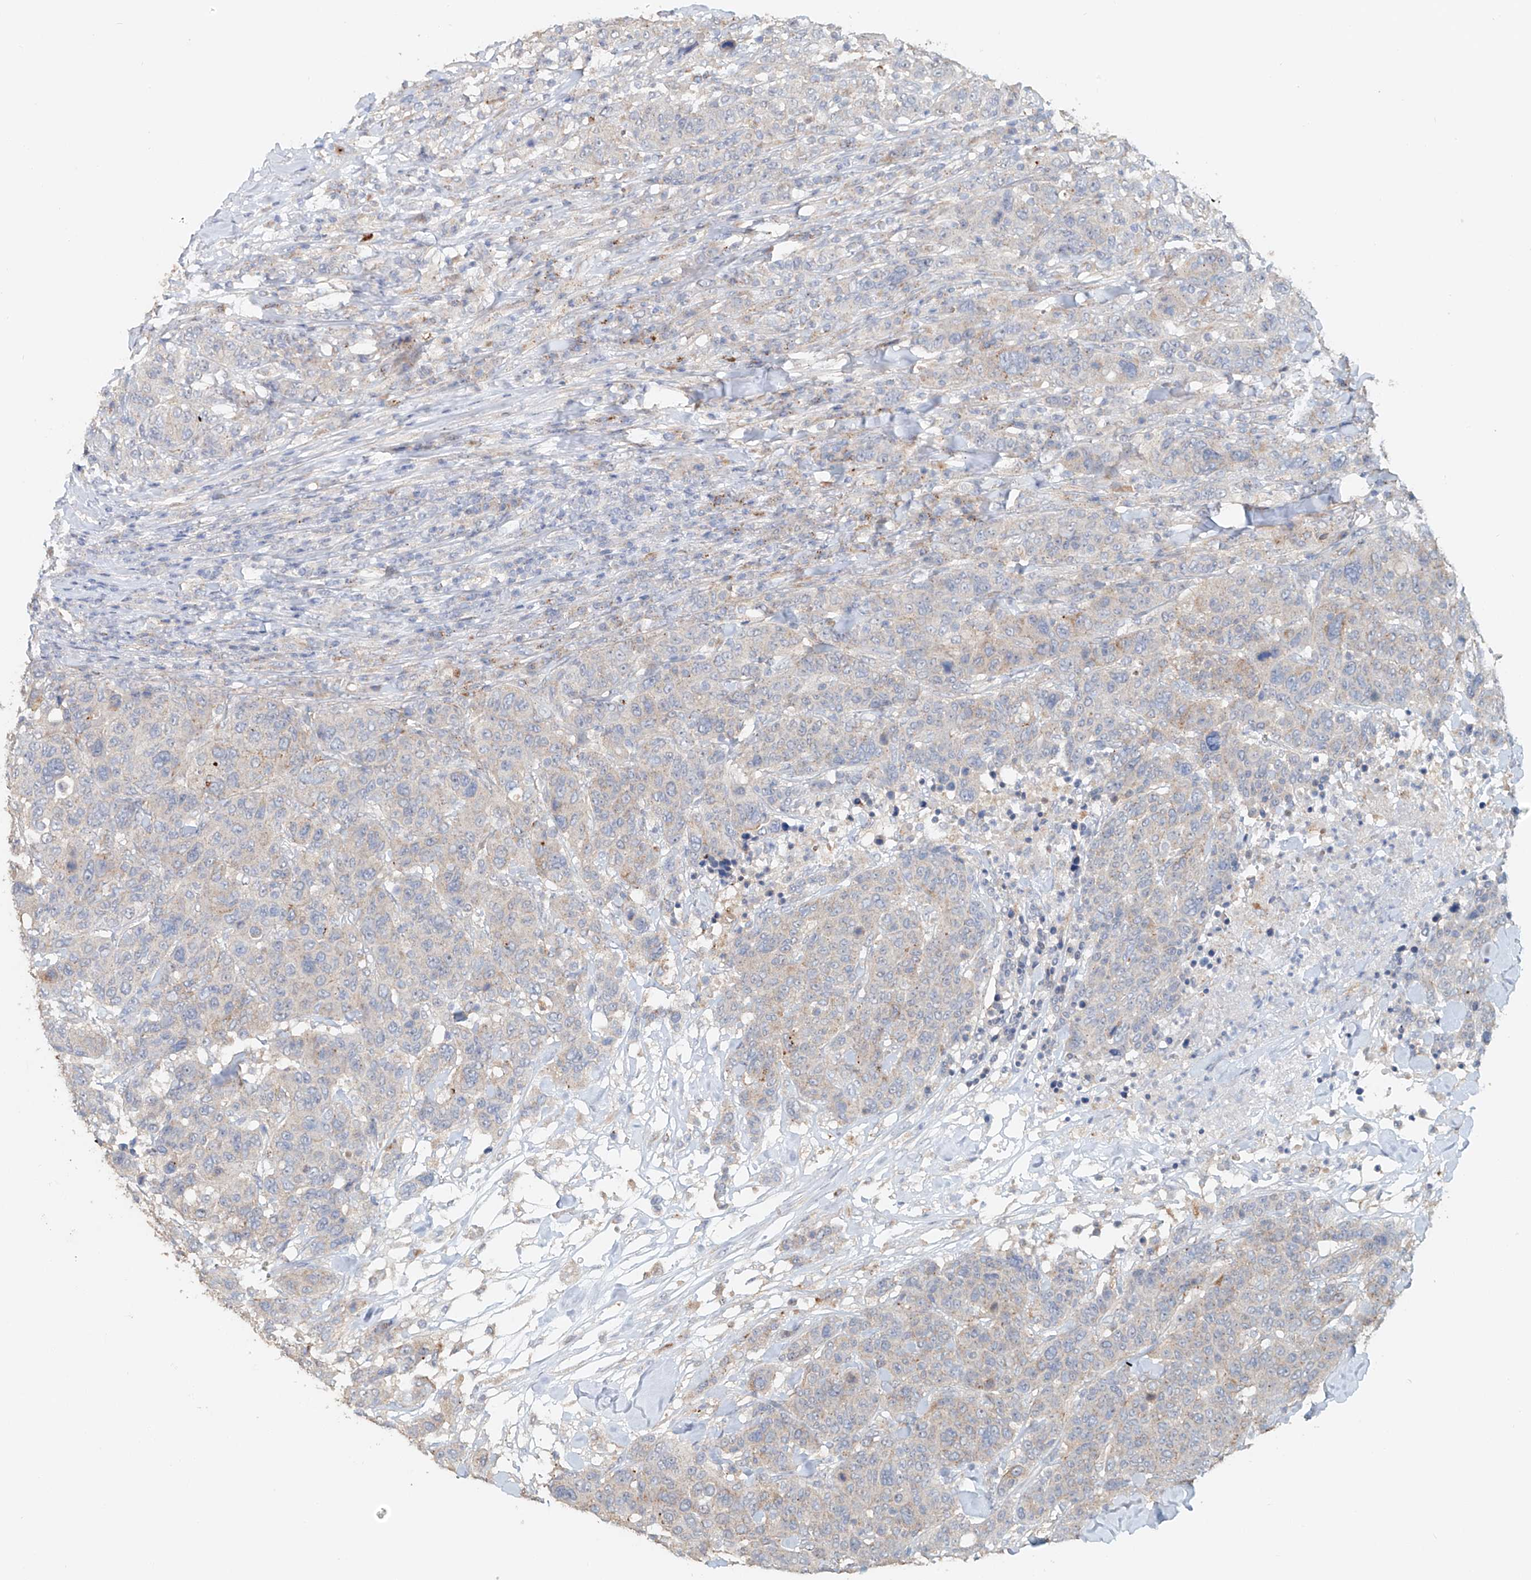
{"staining": {"intensity": "negative", "quantity": "none", "location": "none"}, "tissue": "breast cancer", "cell_type": "Tumor cells", "image_type": "cancer", "snomed": [{"axis": "morphology", "description": "Duct carcinoma"}, {"axis": "topography", "description": "Breast"}], "caption": "A histopathology image of breast cancer (invasive ductal carcinoma) stained for a protein exhibits no brown staining in tumor cells.", "gene": "TRIM47", "patient": {"sex": "female", "age": 37}}